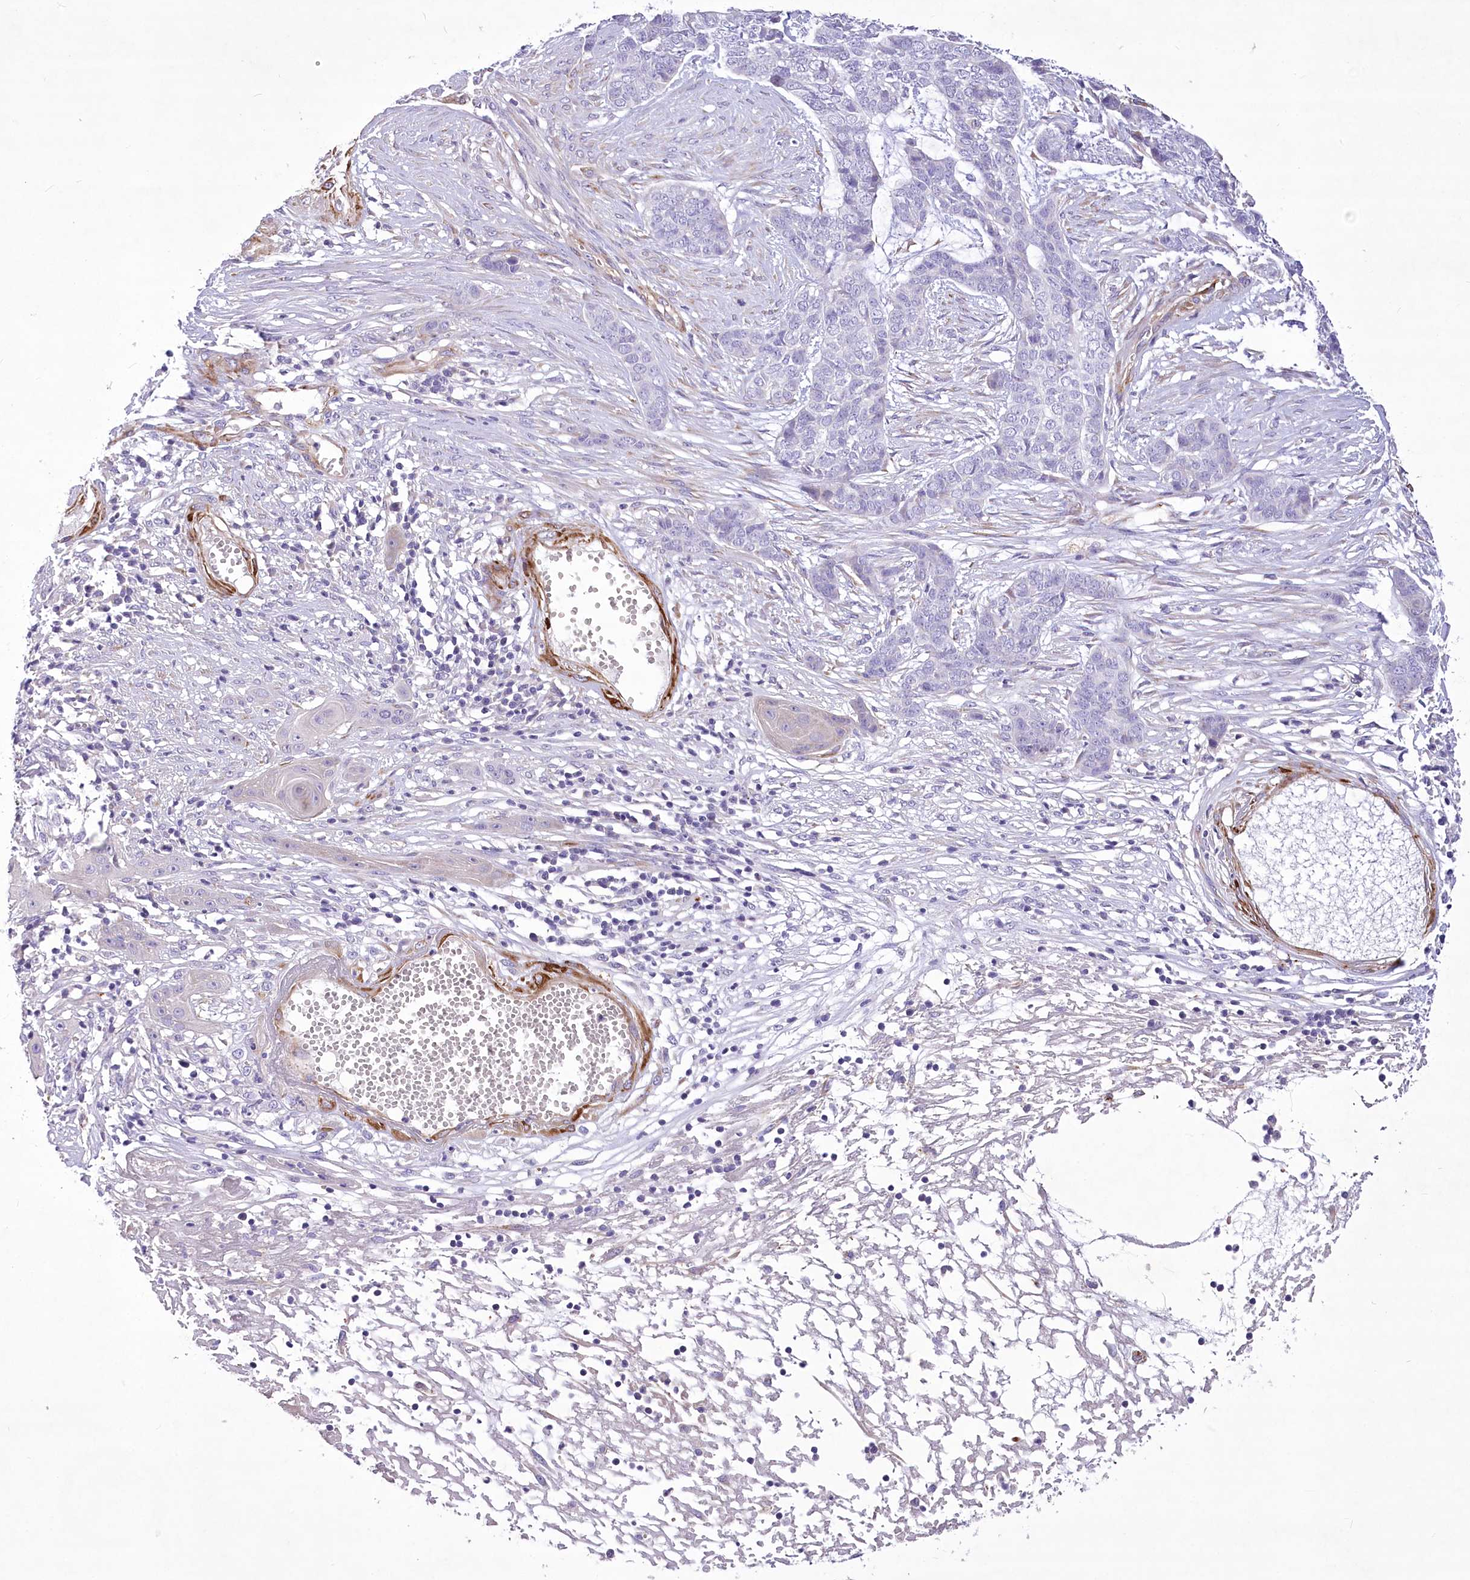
{"staining": {"intensity": "negative", "quantity": "none", "location": "none"}, "tissue": "skin cancer", "cell_type": "Tumor cells", "image_type": "cancer", "snomed": [{"axis": "morphology", "description": "Basal cell carcinoma"}, {"axis": "topography", "description": "Skin"}], "caption": "Protein analysis of skin cancer (basal cell carcinoma) displays no significant positivity in tumor cells.", "gene": "ANGPTL3", "patient": {"sex": "female", "age": 64}}